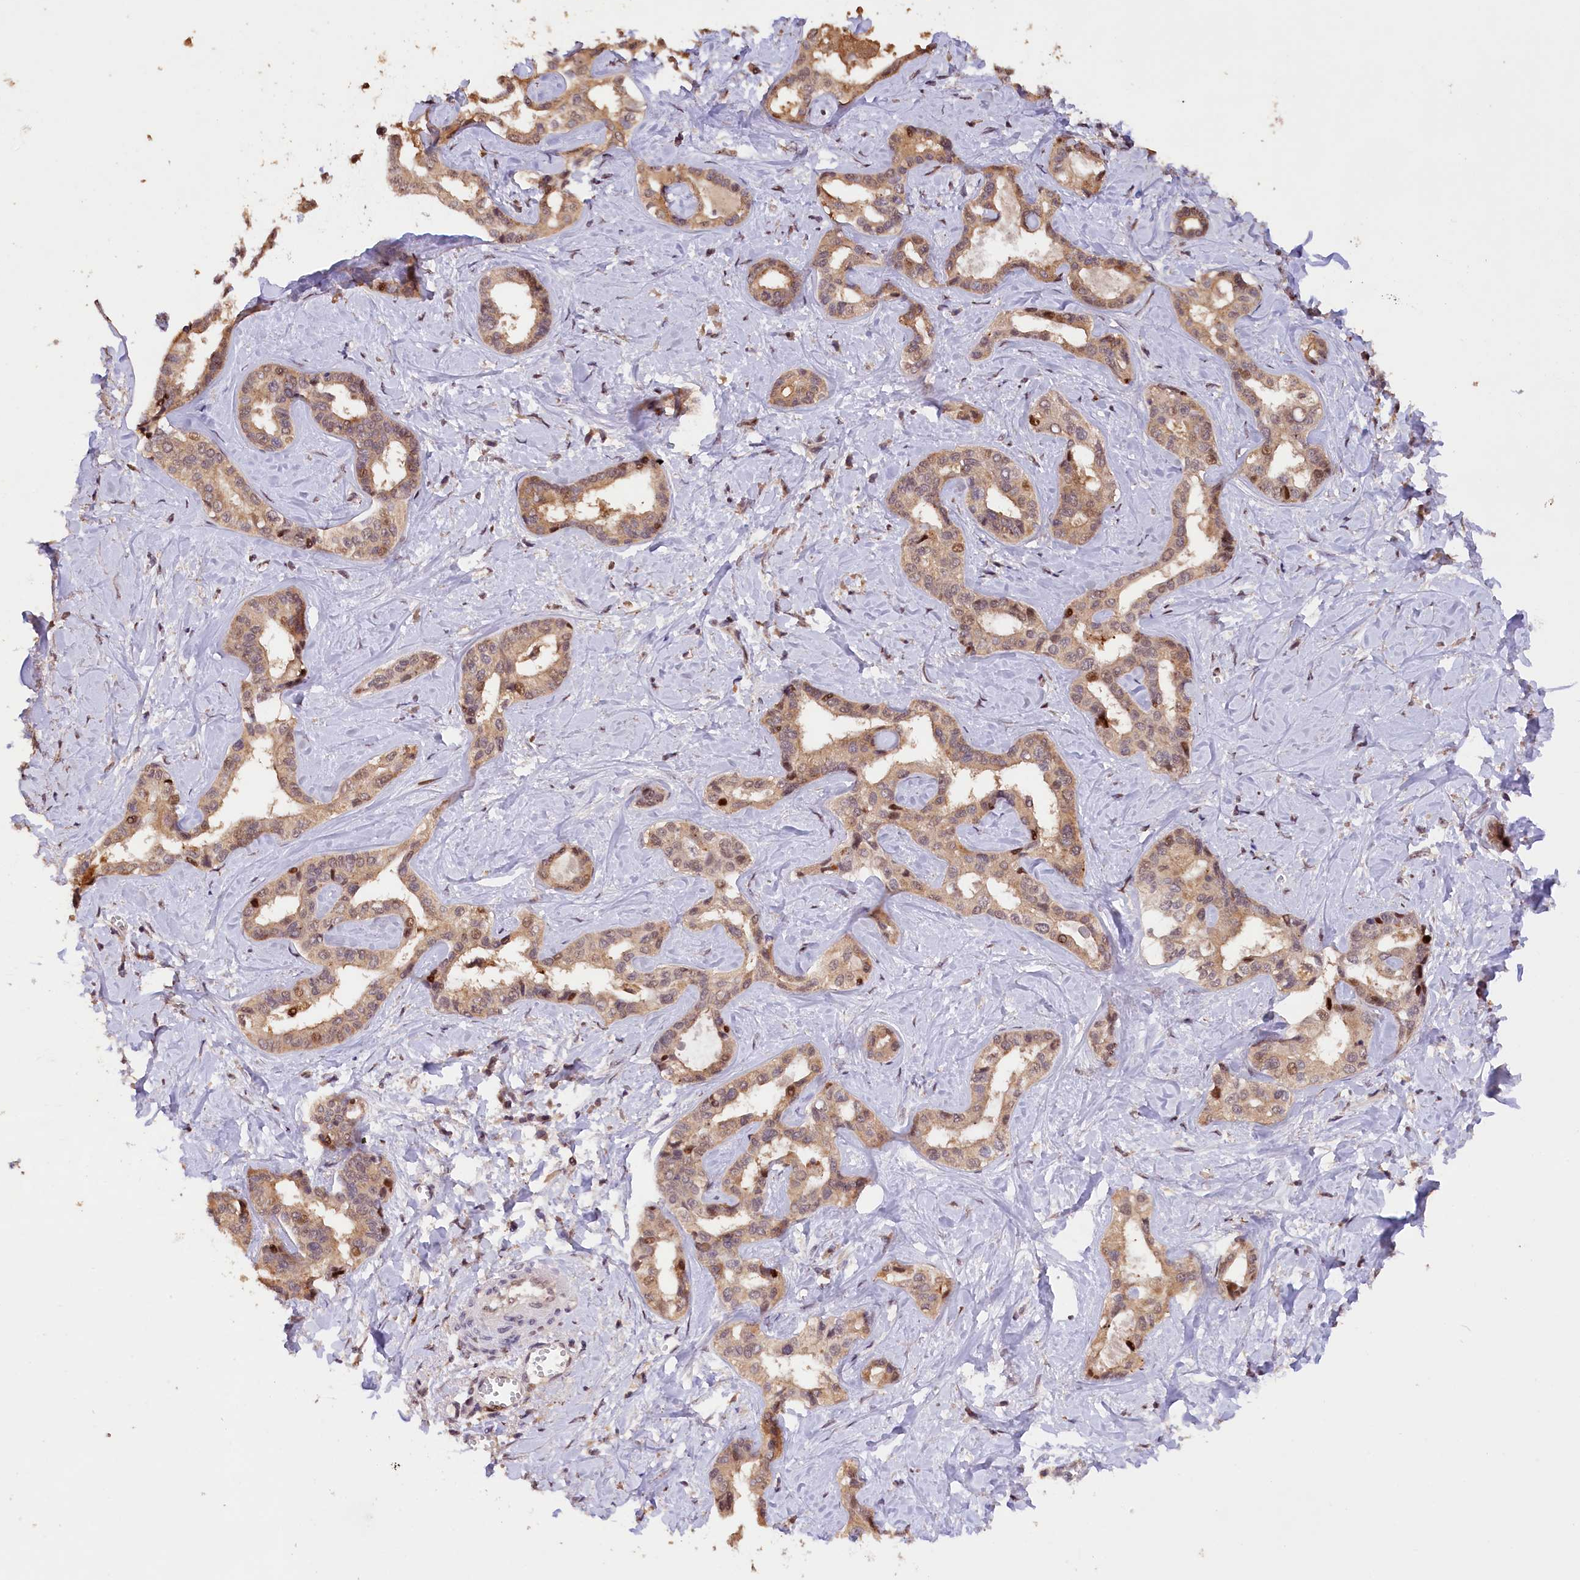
{"staining": {"intensity": "moderate", "quantity": ">75%", "location": "cytoplasmic/membranous,nuclear"}, "tissue": "liver cancer", "cell_type": "Tumor cells", "image_type": "cancer", "snomed": [{"axis": "morphology", "description": "Cholangiocarcinoma"}, {"axis": "topography", "description": "Liver"}], "caption": "This histopathology image shows IHC staining of liver cholangiocarcinoma, with medium moderate cytoplasmic/membranous and nuclear positivity in about >75% of tumor cells.", "gene": "PHAF1", "patient": {"sex": "female", "age": 77}}